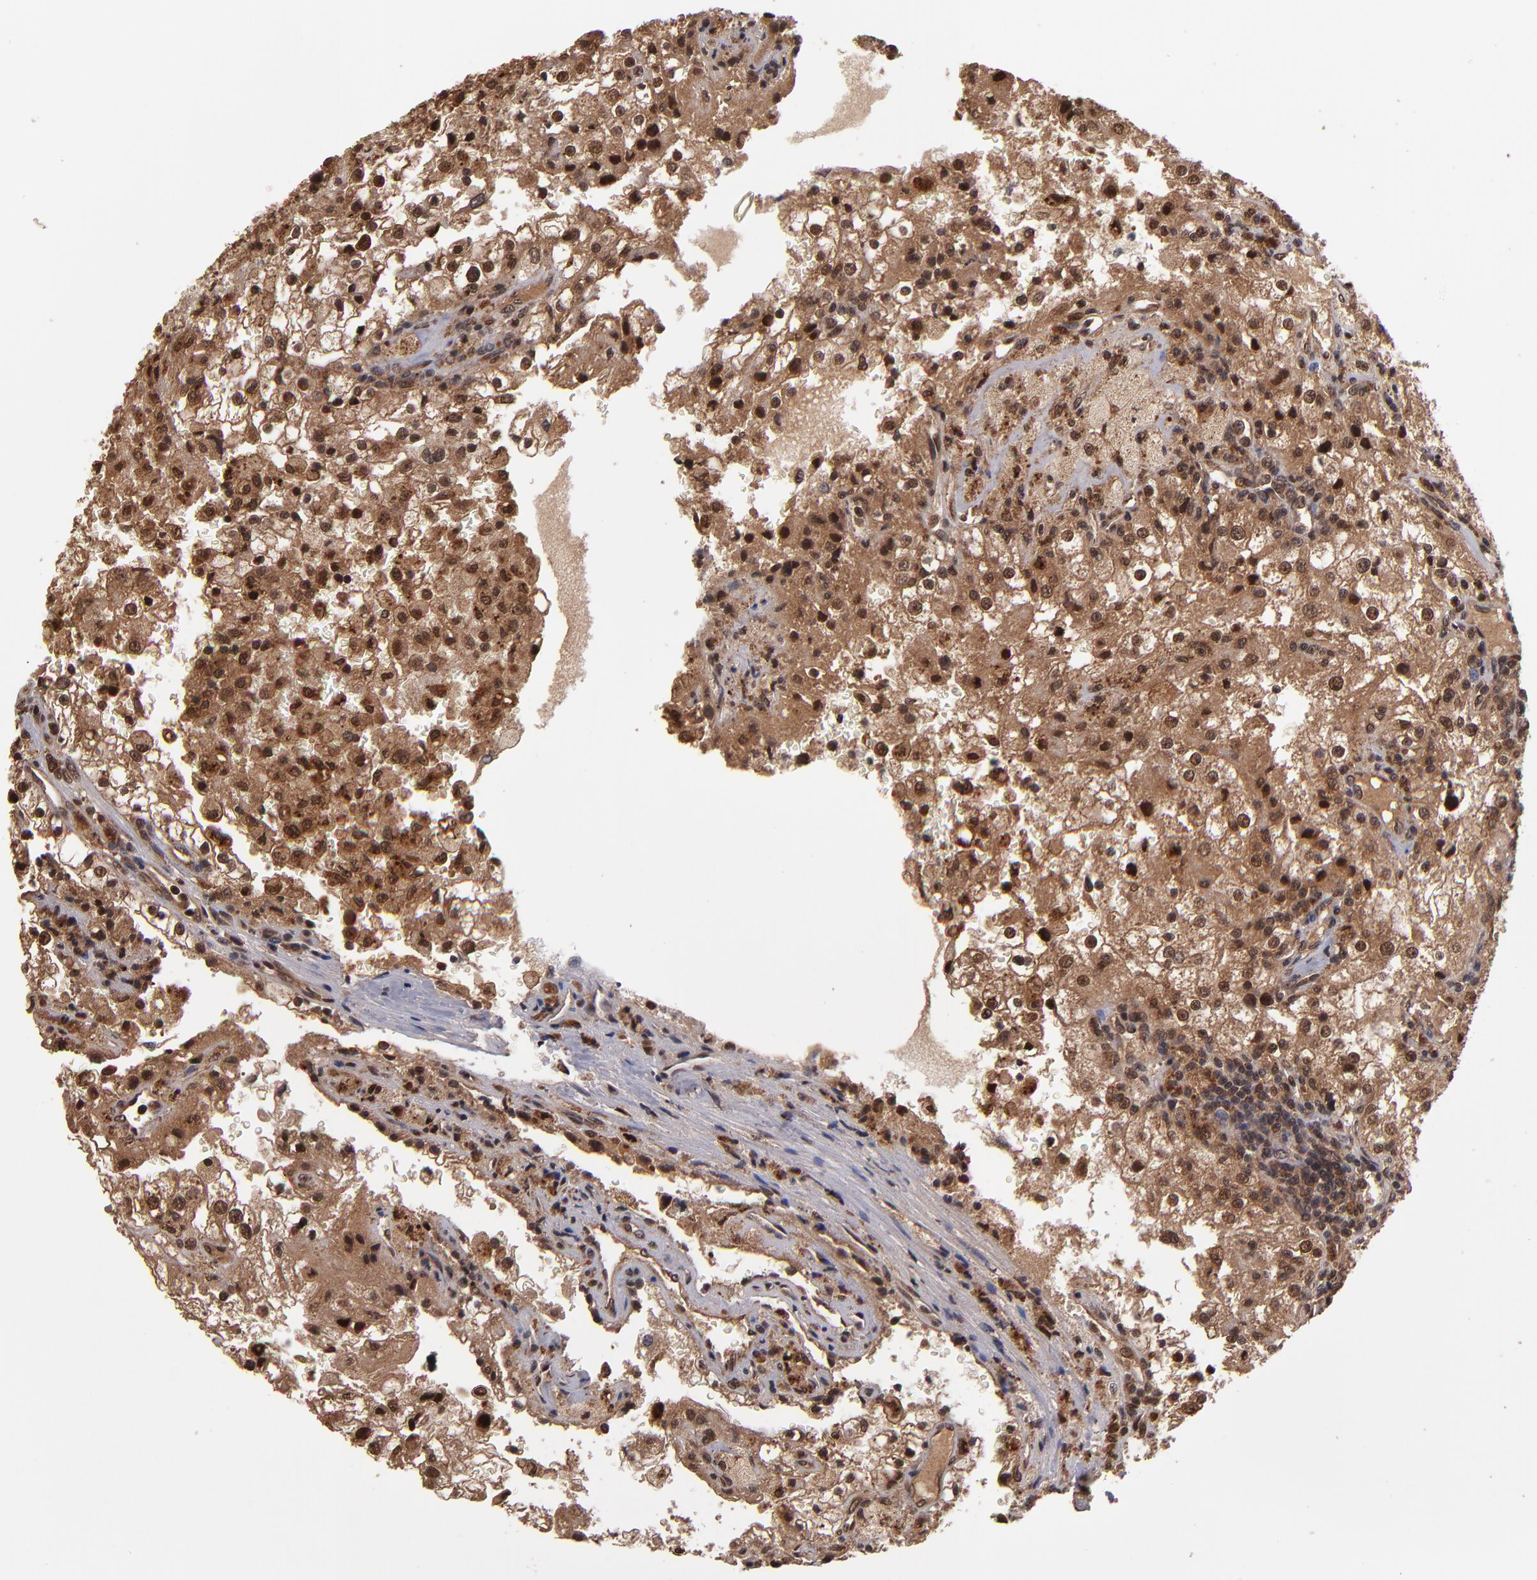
{"staining": {"intensity": "strong", "quantity": ">75%", "location": "cytoplasmic/membranous"}, "tissue": "renal cancer", "cell_type": "Tumor cells", "image_type": "cancer", "snomed": [{"axis": "morphology", "description": "Adenocarcinoma, NOS"}, {"axis": "topography", "description": "Kidney"}], "caption": "Immunohistochemistry (IHC) image of neoplastic tissue: renal cancer stained using immunohistochemistry shows high levels of strong protein expression localized specifically in the cytoplasmic/membranous of tumor cells, appearing as a cytoplasmic/membranous brown color.", "gene": "NFE2L2", "patient": {"sex": "female", "age": 74}}